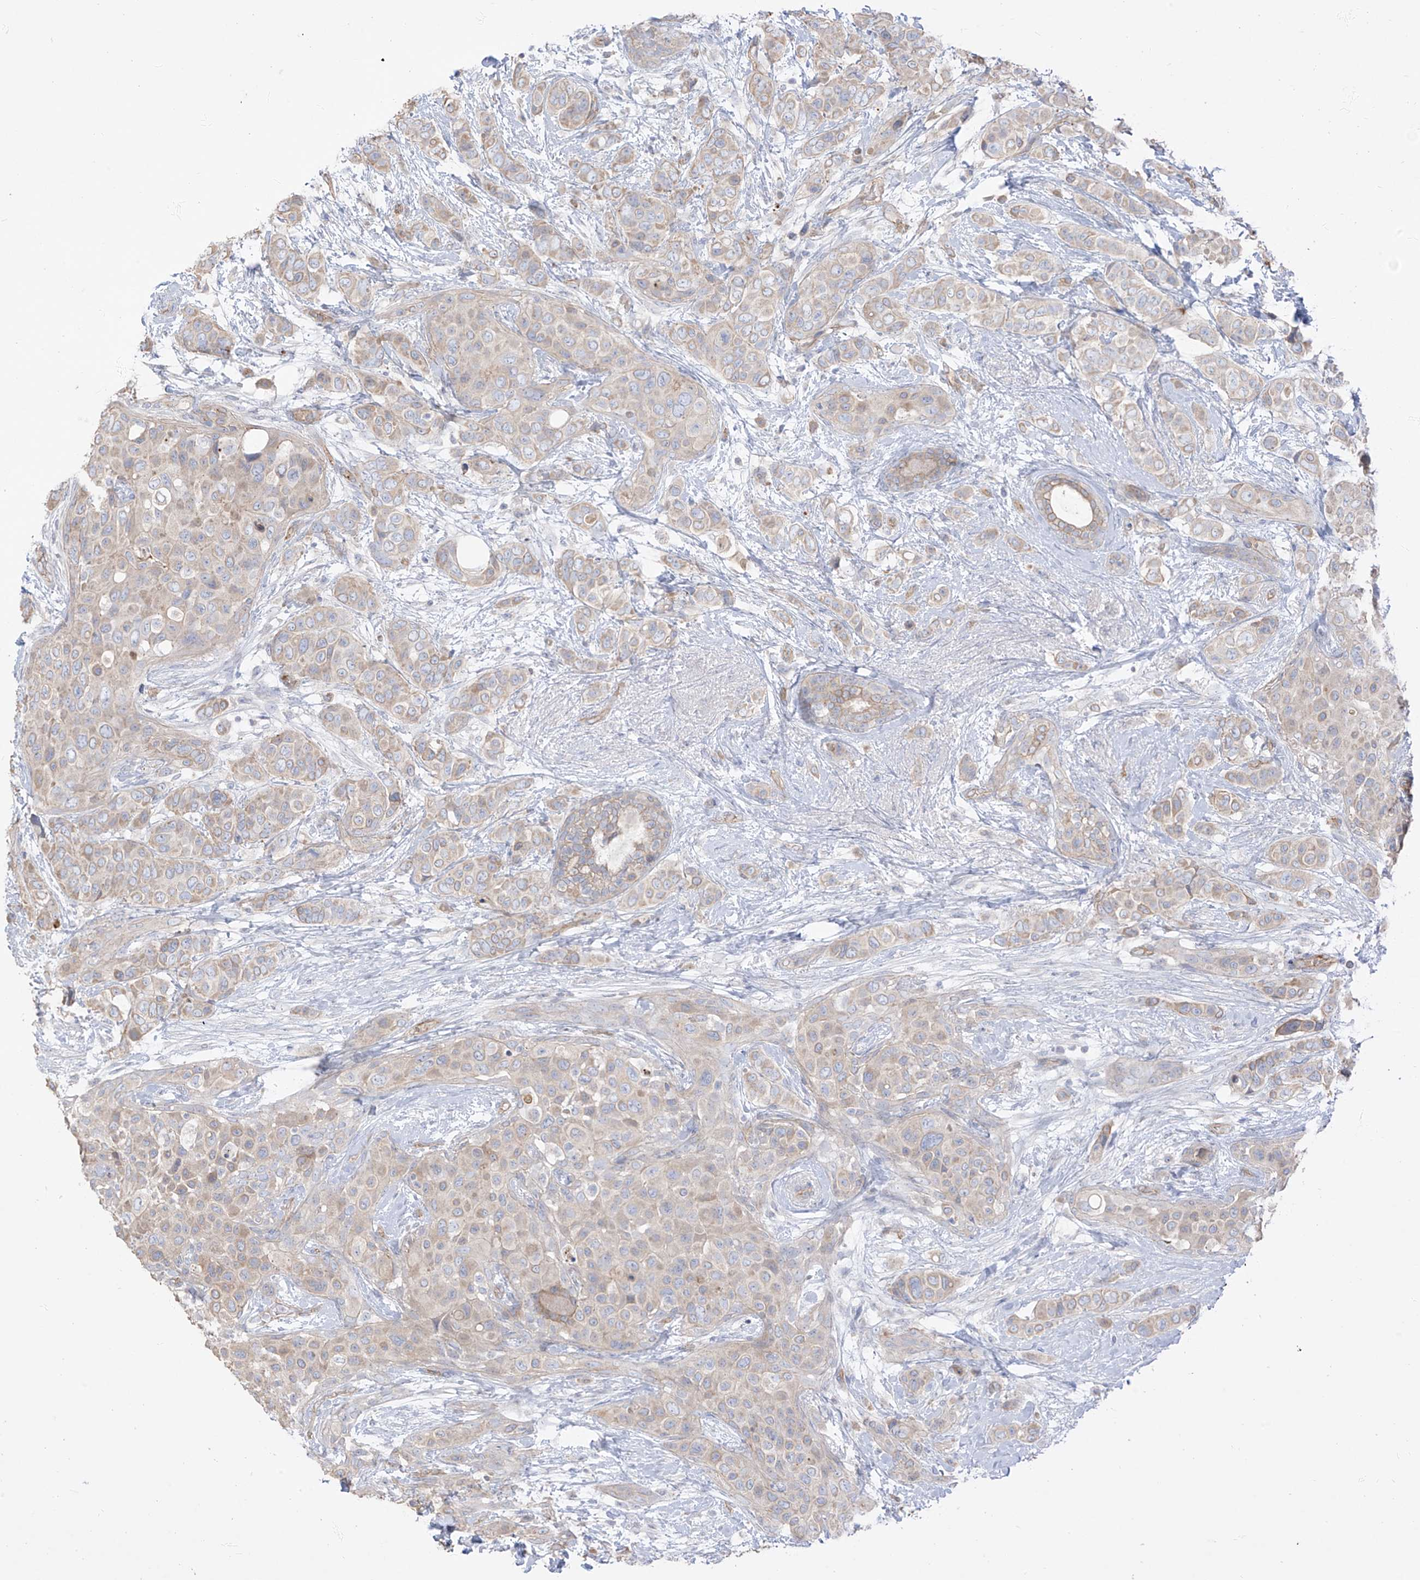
{"staining": {"intensity": "weak", "quantity": "25%-75%", "location": "cytoplasmic/membranous"}, "tissue": "breast cancer", "cell_type": "Tumor cells", "image_type": "cancer", "snomed": [{"axis": "morphology", "description": "Lobular carcinoma"}, {"axis": "topography", "description": "Breast"}], "caption": "DAB (3,3'-diaminobenzidine) immunohistochemical staining of human breast lobular carcinoma shows weak cytoplasmic/membranous protein positivity in approximately 25%-75% of tumor cells.", "gene": "EPHX4", "patient": {"sex": "female", "age": 51}}